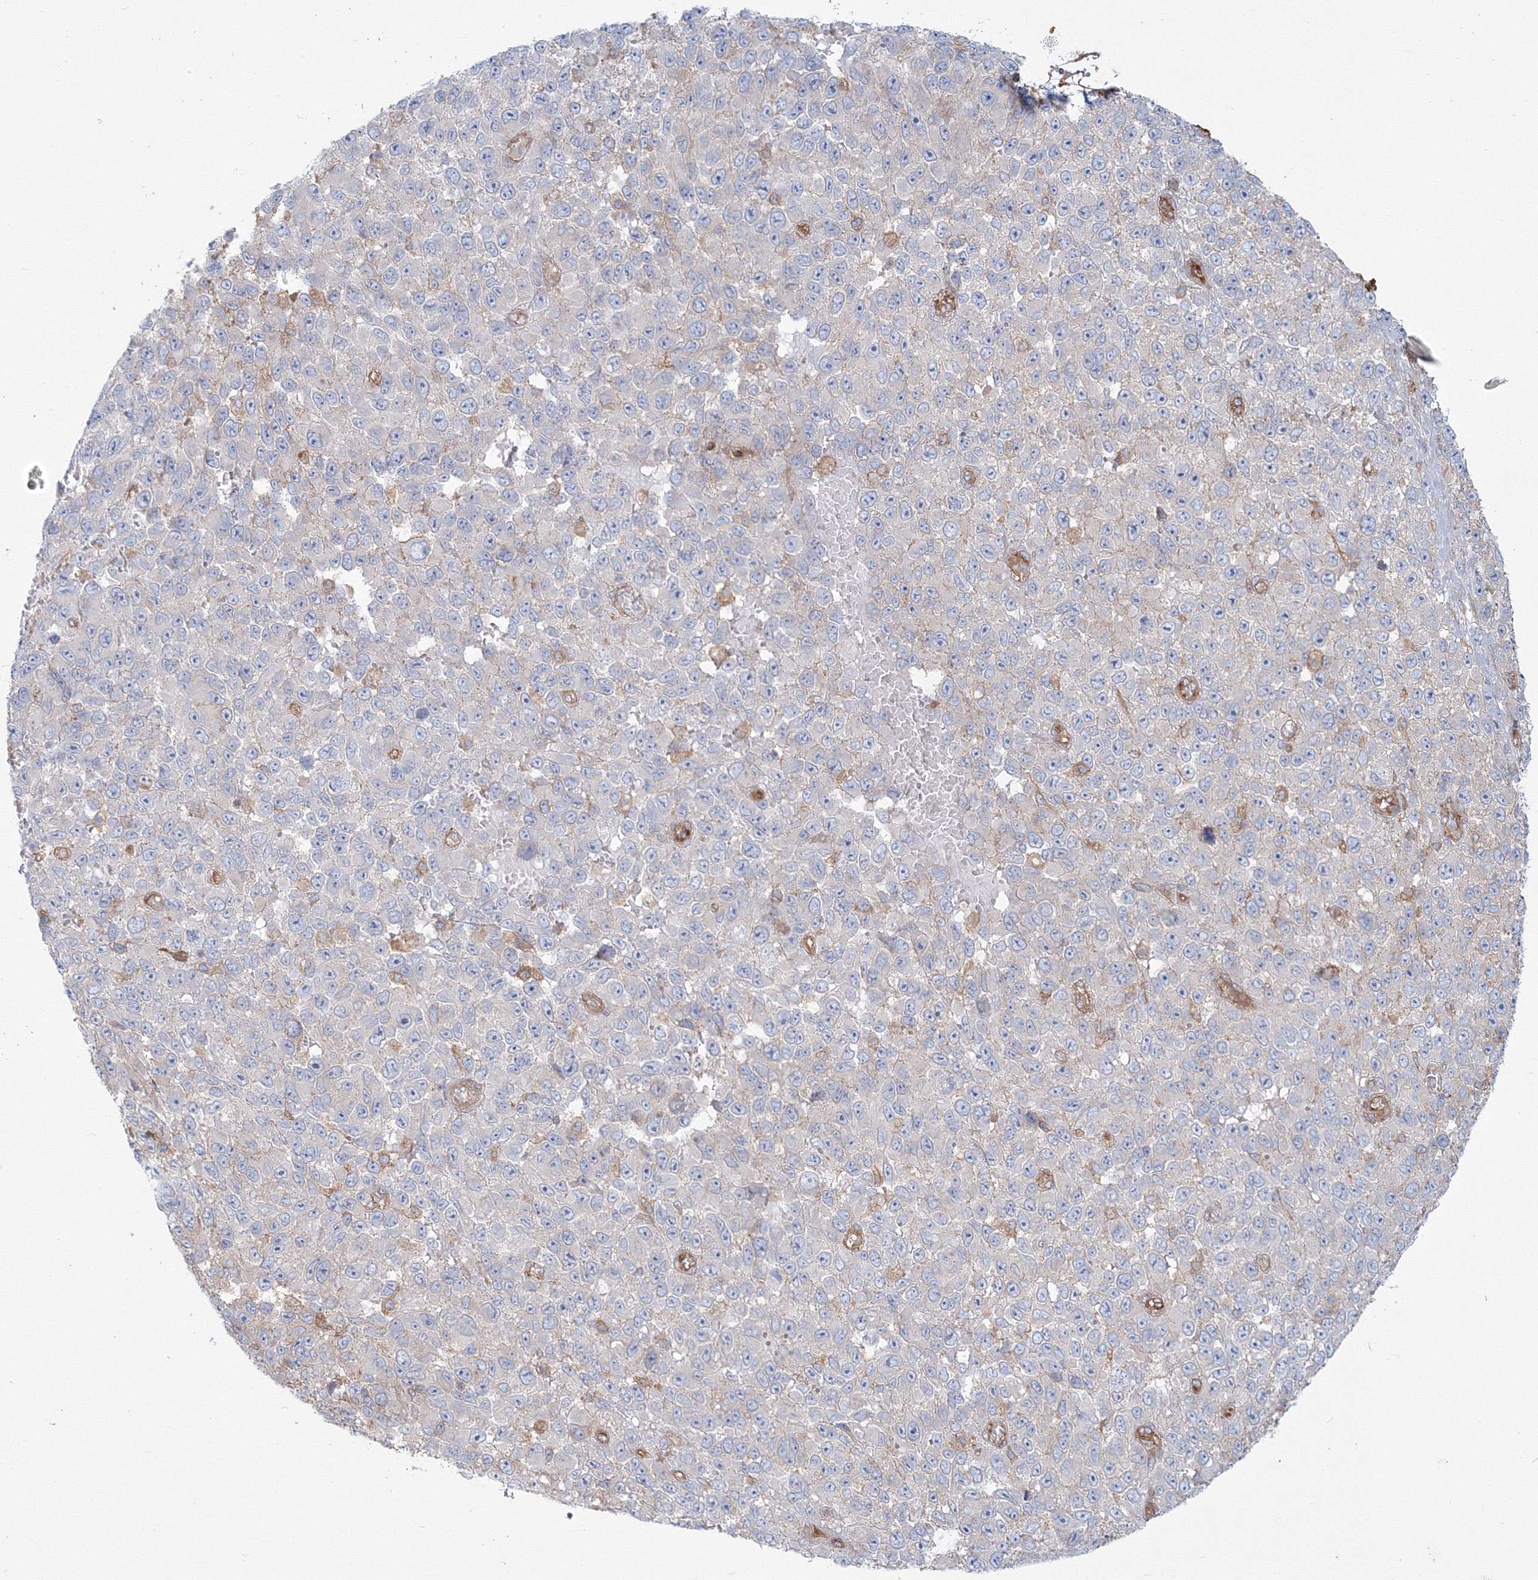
{"staining": {"intensity": "negative", "quantity": "none", "location": "none"}, "tissue": "melanoma", "cell_type": "Tumor cells", "image_type": "cancer", "snomed": [{"axis": "morphology", "description": "Malignant melanoma, NOS"}, {"axis": "topography", "description": "Skin"}], "caption": "The immunohistochemistry micrograph has no significant expression in tumor cells of melanoma tissue.", "gene": "SH3PXD2A", "patient": {"sex": "female", "age": 96}}